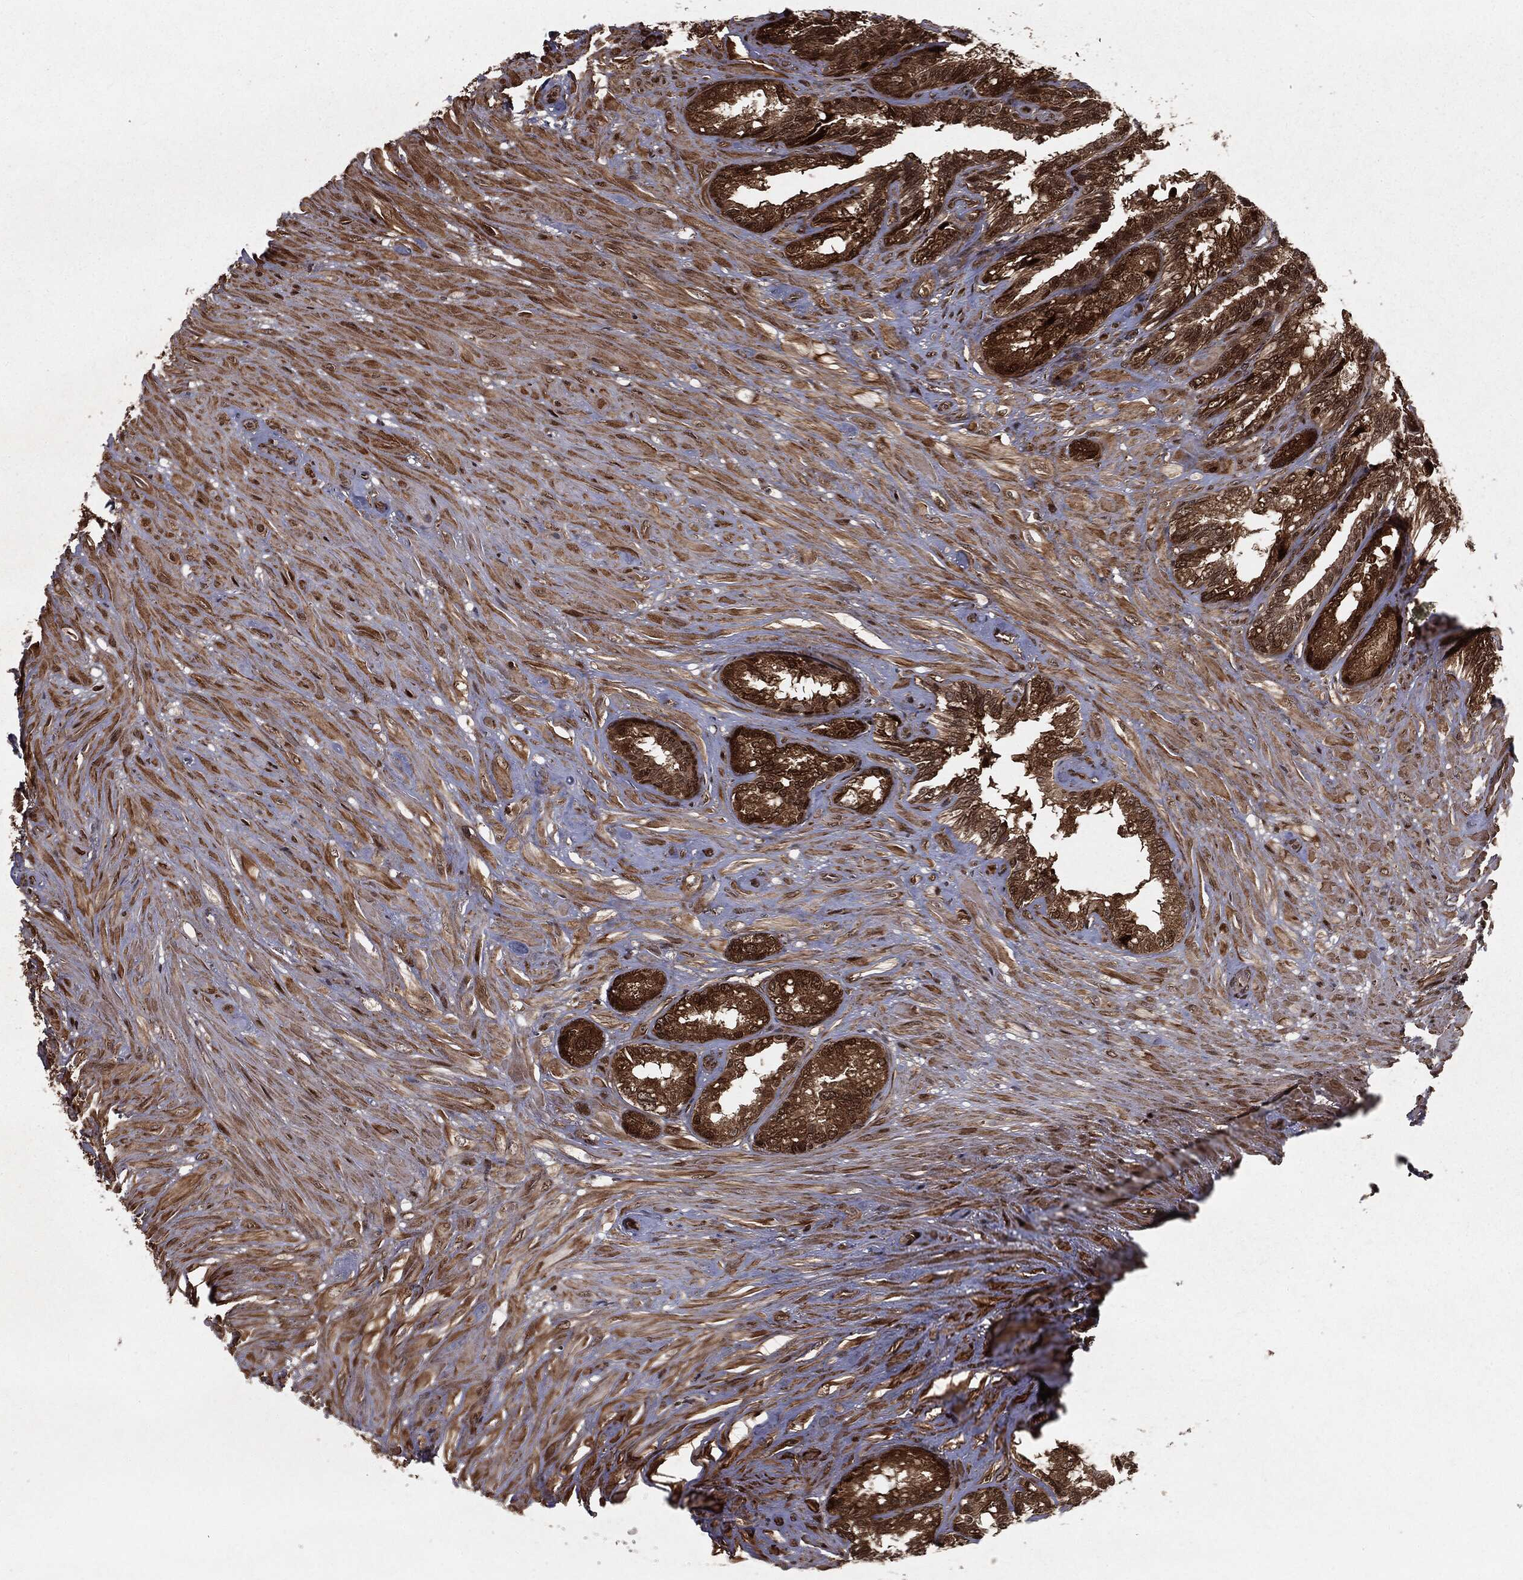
{"staining": {"intensity": "strong", "quantity": ">75%", "location": "cytoplasmic/membranous,nuclear"}, "tissue": "seminal vesicle", "cell_type": "Glandular cells", "image_type": "normal", "snomed": [{"axis": "morphology", "description": "Normal tissue, NOS"}, {"axis": "topography", "description": "Seminal veicle"}], "caption": "Brown immunohistochemical staining in benign human seminal vesicle displays strong cytoplasmic/membranous,nuclear positivity in approximately >75% of glandular cells.", "gene": "RANBP9", "patient": {"sex": "male", "age": 68}}